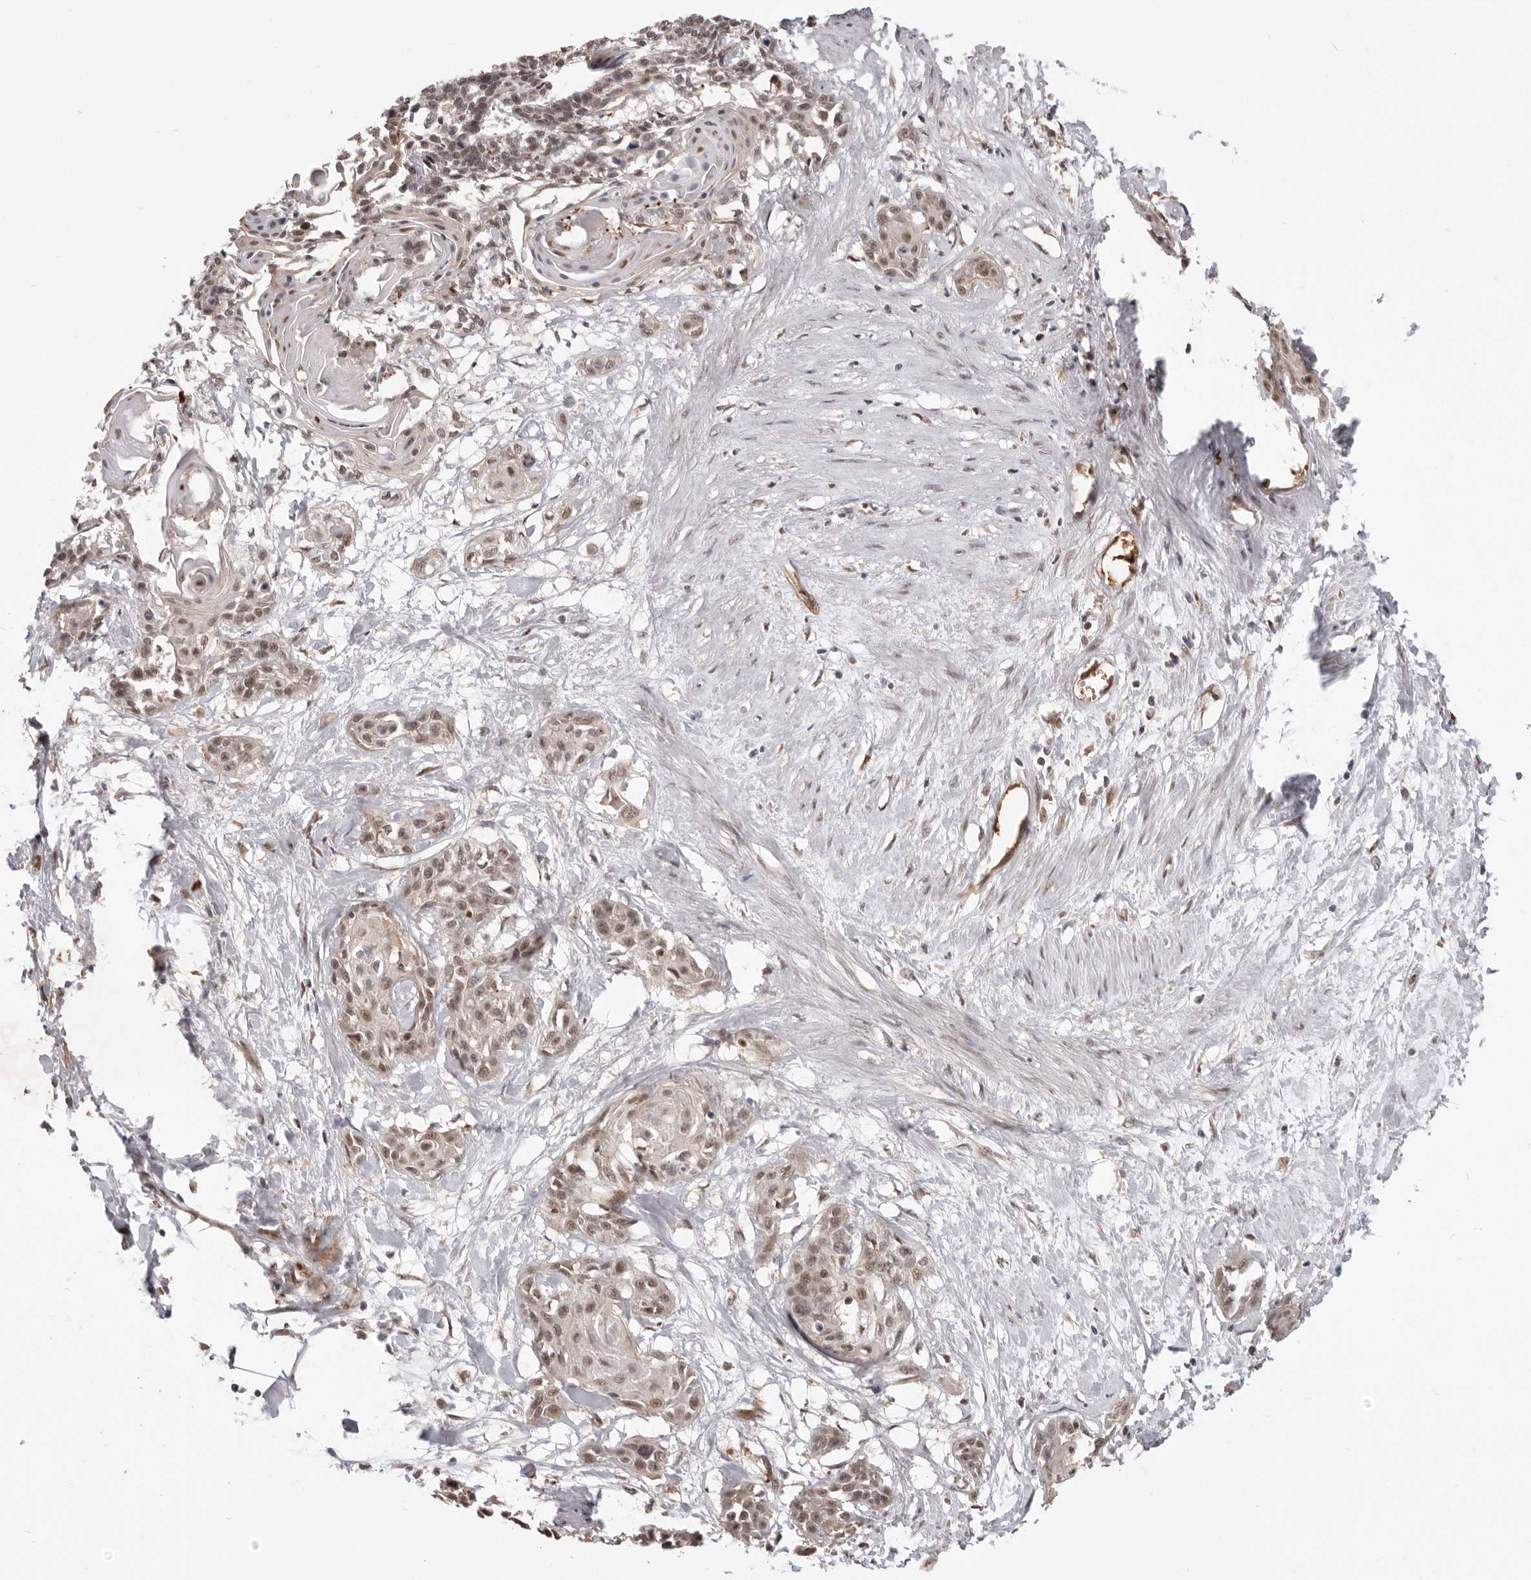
{"staining": {"intensity": "weak", "quantity": ">75%", "location": "nuclear"}, "tissue": "cervical cancer", "cell_type": "Tumor cells", "image_type": "cancer", "snomed": [{"axis": "morphology", "description": "Squamous cell carcinoma, NOS"}, {"axis": "topography", "description": "Cervix"}], "caption": "Cervical squamous cell carcinoma stained for a protein displays weak nuclear positivity in tumor cells.", "gene": "NCOA3", "patient": {"sex": "female", "age": 57}}